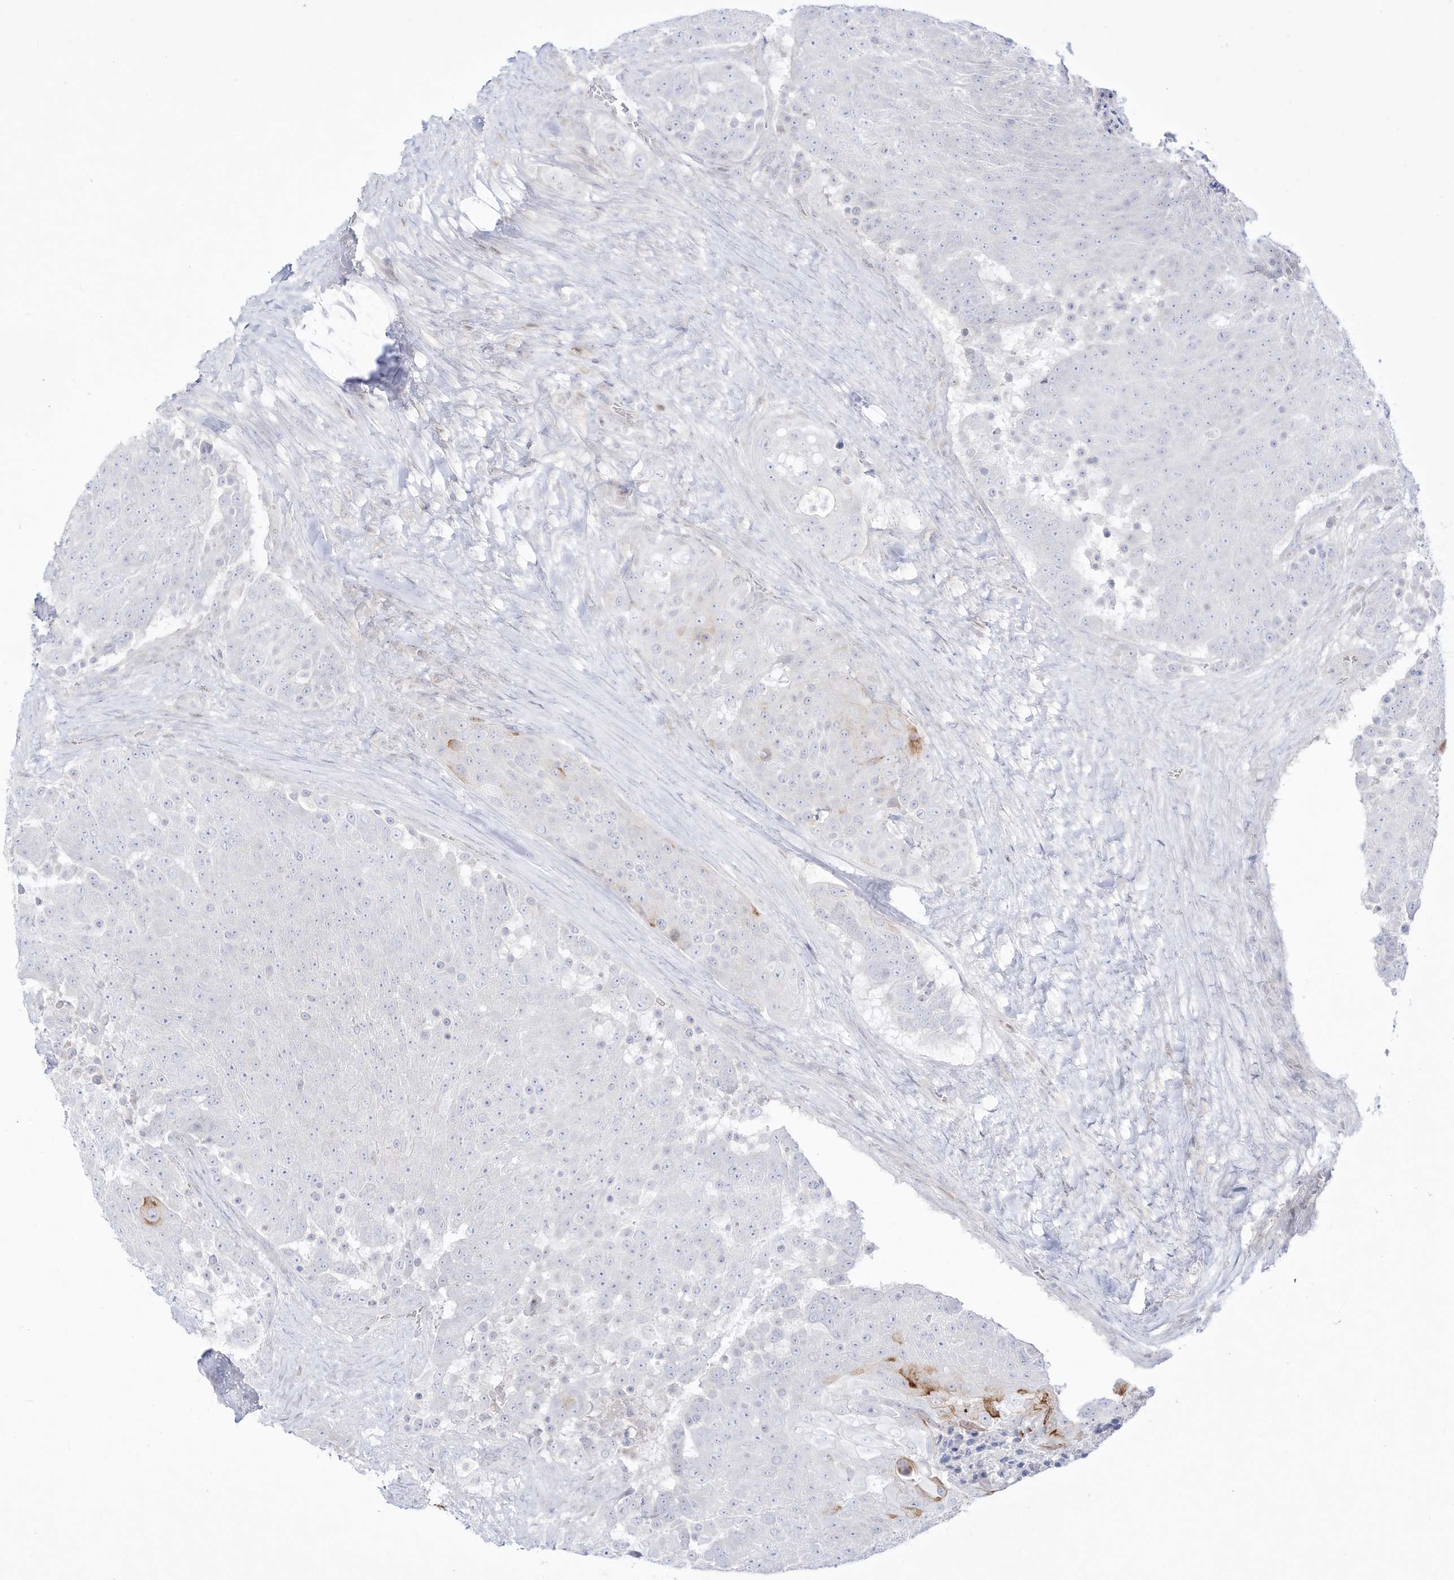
{"staining": {"intensity": "strong", "quantity": "<25%", "location": "cytoplasmic/membranous"}, "tissue": "urothelial cancer", "cell_type": "Tumor cells", "image_type": "cancer", "snomed": [{"axis": "morphology", "description": "Urothelial carcinoma, High grade"}, {"axis": "topography", "description": "Urinary bladder"}], "caption": "Brown immunohistochemical staining in human high-grade urothelial carcinoma demonstrates strong cytoplasmic/membranous positivity in approximately <25% of tumor cells.", "gene": "DMKN", "patient": {"sex": "female", "age": 63}}